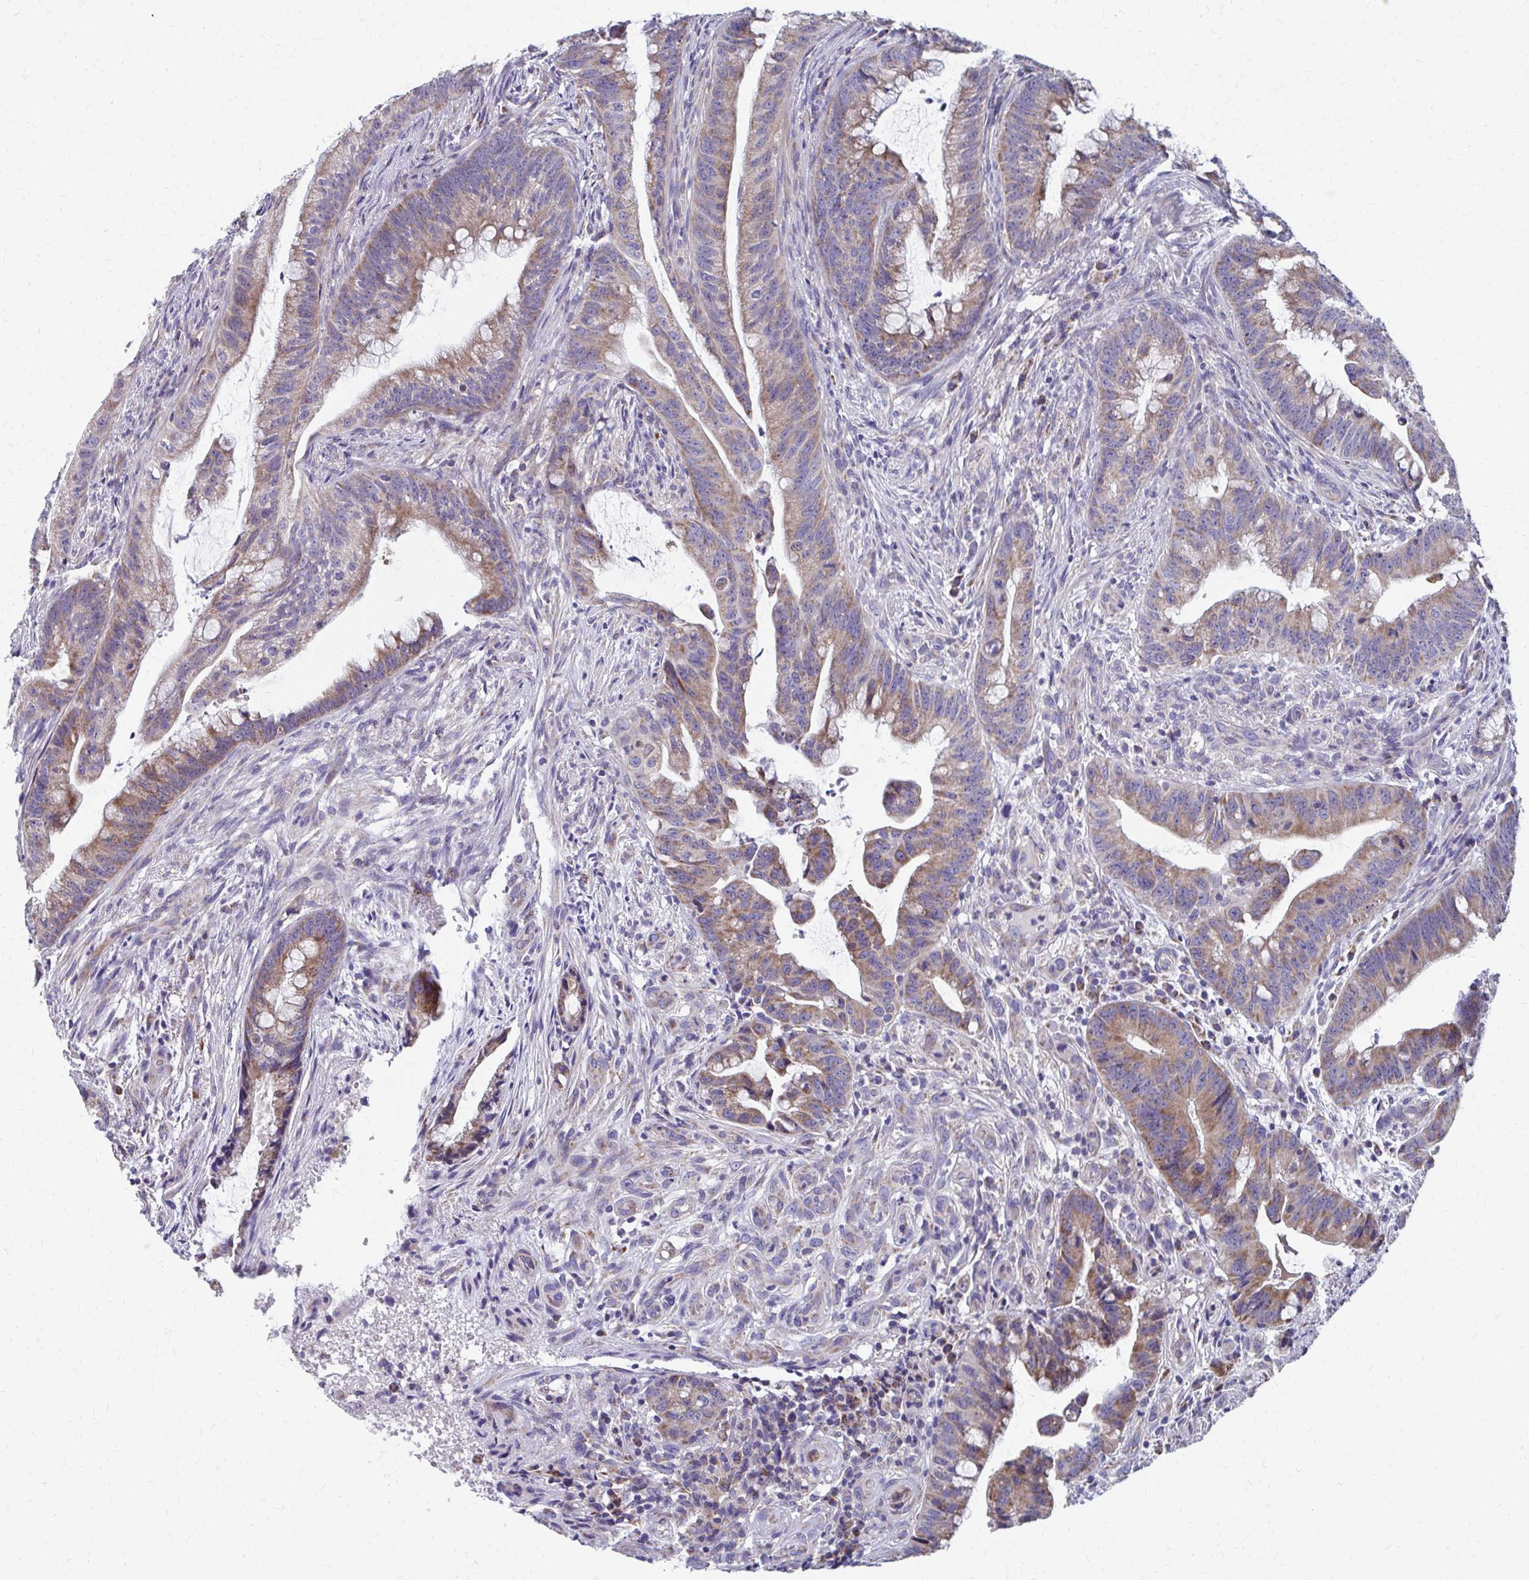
{"staining": {"intensity": "moderate", "quantity": ">75%", "location": "cytoplasmic/membranous"}, "tissue": "colorectal cancer", "cell_type": "Tumor cells", "image_type": "cancer", "snomed": [{"axis": "morphology", "description": "Adenocarcinoma, NOS"}, {"axis": "topography", "description": "Colon"}], "caption": "Protein analysis of colorectal cancer tissue displays moderate cytoplasmic/membranous staining in about >75% of tumor cells. (DAB IHC with brightfield microscopy, high magnification).", "gene": "RCC1L", "patient": {"sex": "male", "age": 62}}